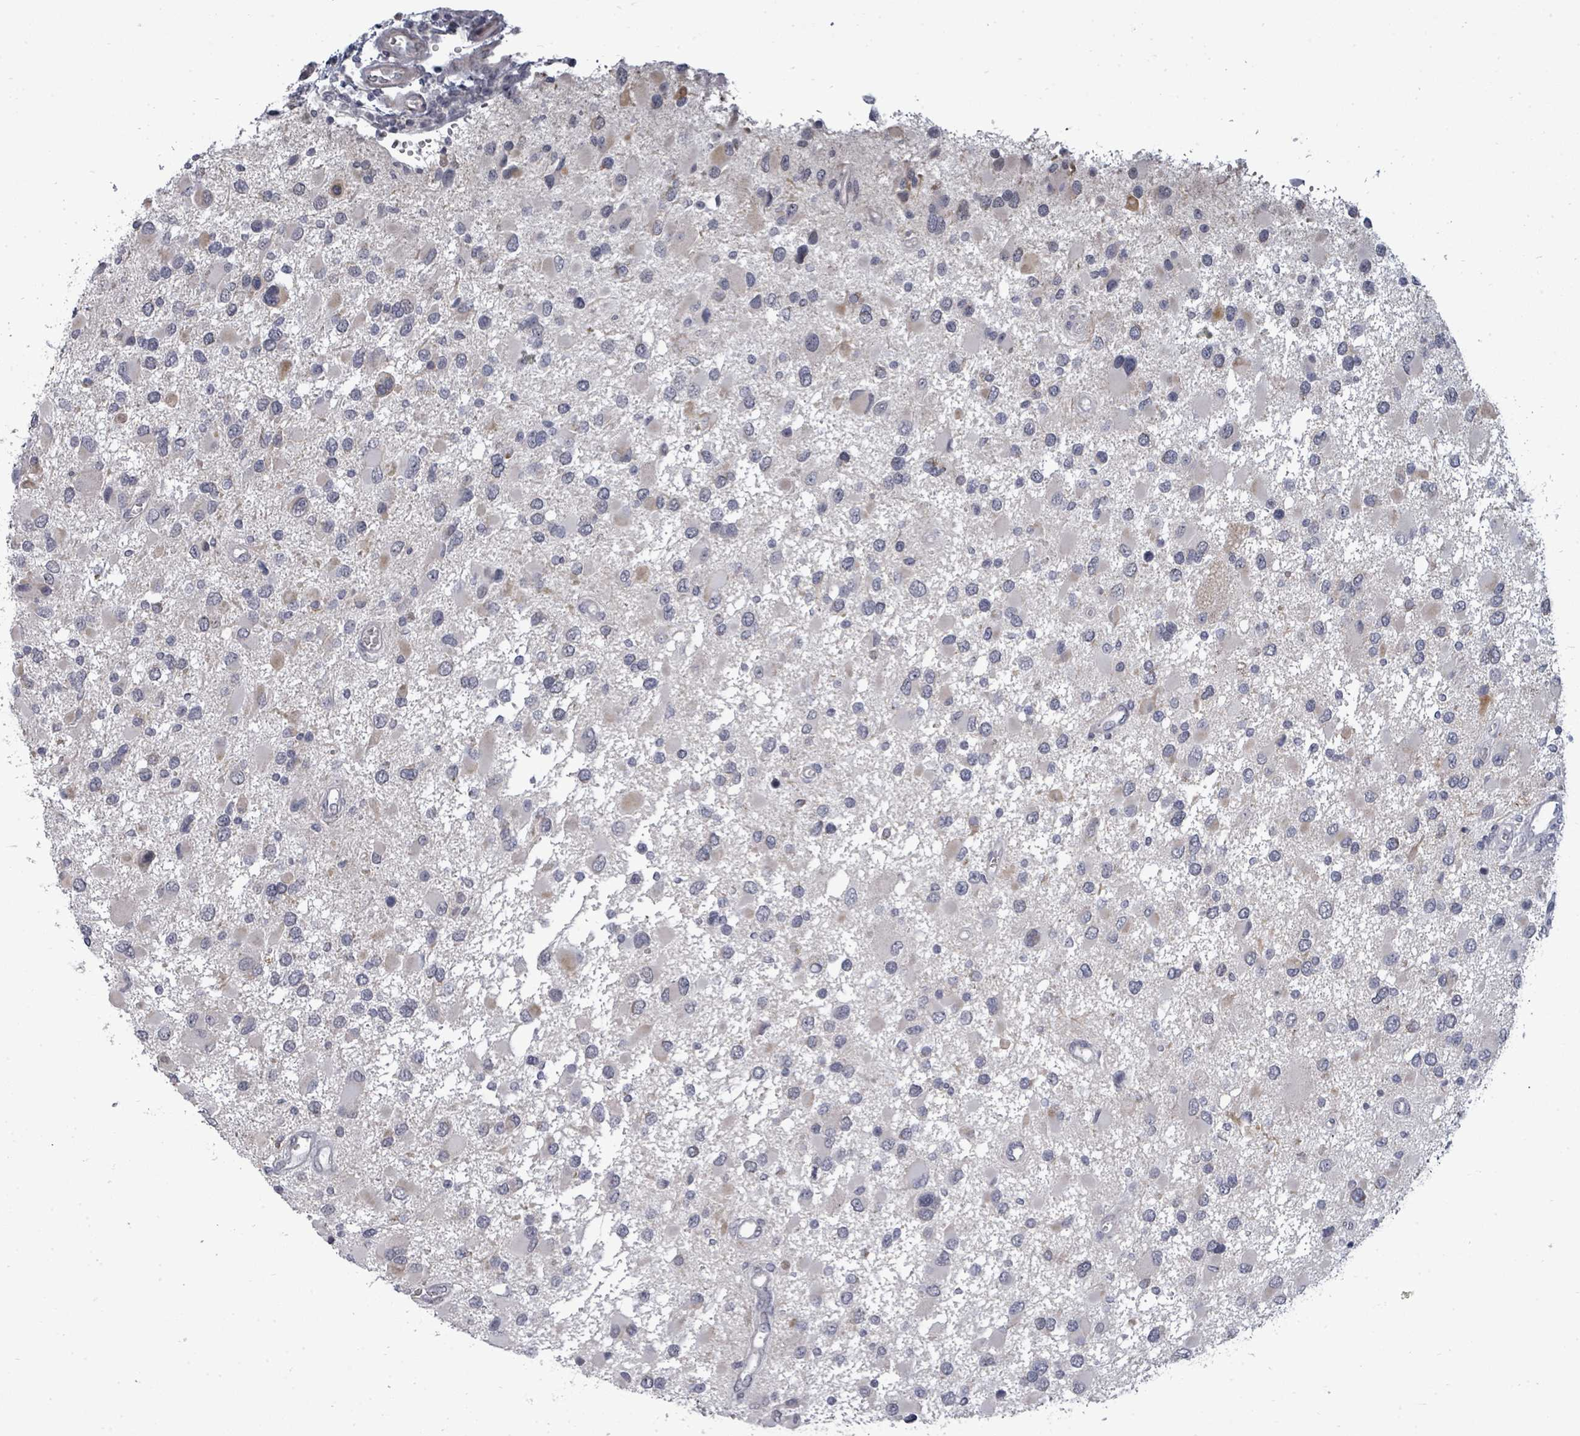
{"staining": {"intensity": "negative", "quantity": "none", "location": "none"}, "tissue": "glioma", "cell_type": "Tumor cells", "image_type": "cancer", "snomed": [{"axis": "morphology", "description": "Glioma, malignant, High grade"}, {"axis": "topography", "description": "Brain"}], "caption": "The photomicrograph displays no staining of tumor cells in malignant glioma (high-grade). Nuclei are stained in blue.", "gene": "PTPN20", "patient": {"sex": "male", "age": 53}}